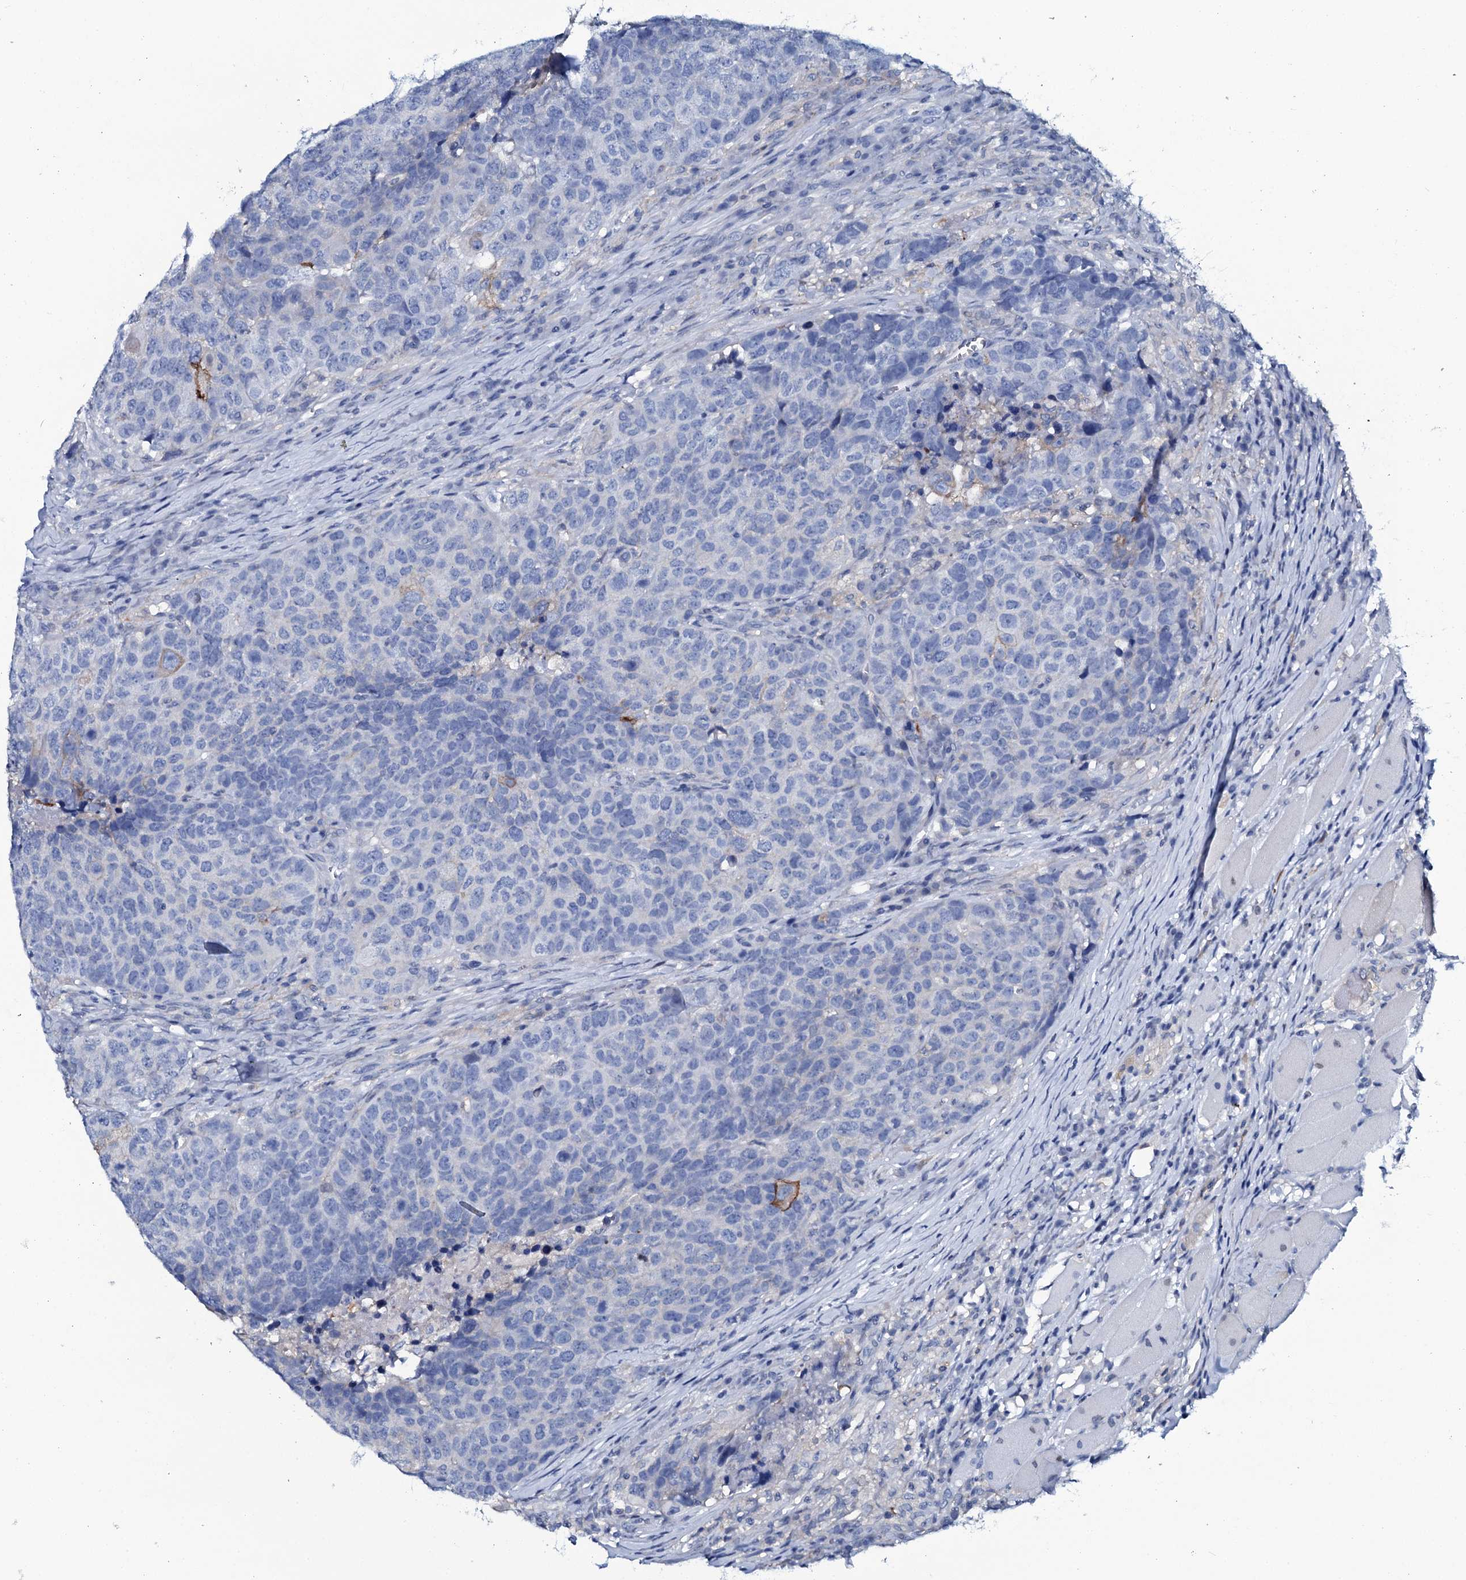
{"staining": {"intensity": "negative", "quantity": "none", "location": "none"}, "tissue": "head and neck cancer", "cell_type": "Tumor cells", "image_type": "cancer", "snomed": [{"axis": "morphology", "description": "Squamous cell carcinoma, NOS"}, {"axis": "topography", "description": "Head-Neck"}], "caption": "Human head and neck cancer (squamous cell carcinoma) stained for a protein using IHC demonstrates no expression in tumor cells.", "gene": "SLC4A7", "patient": {"sex": "male", "age": 66}}